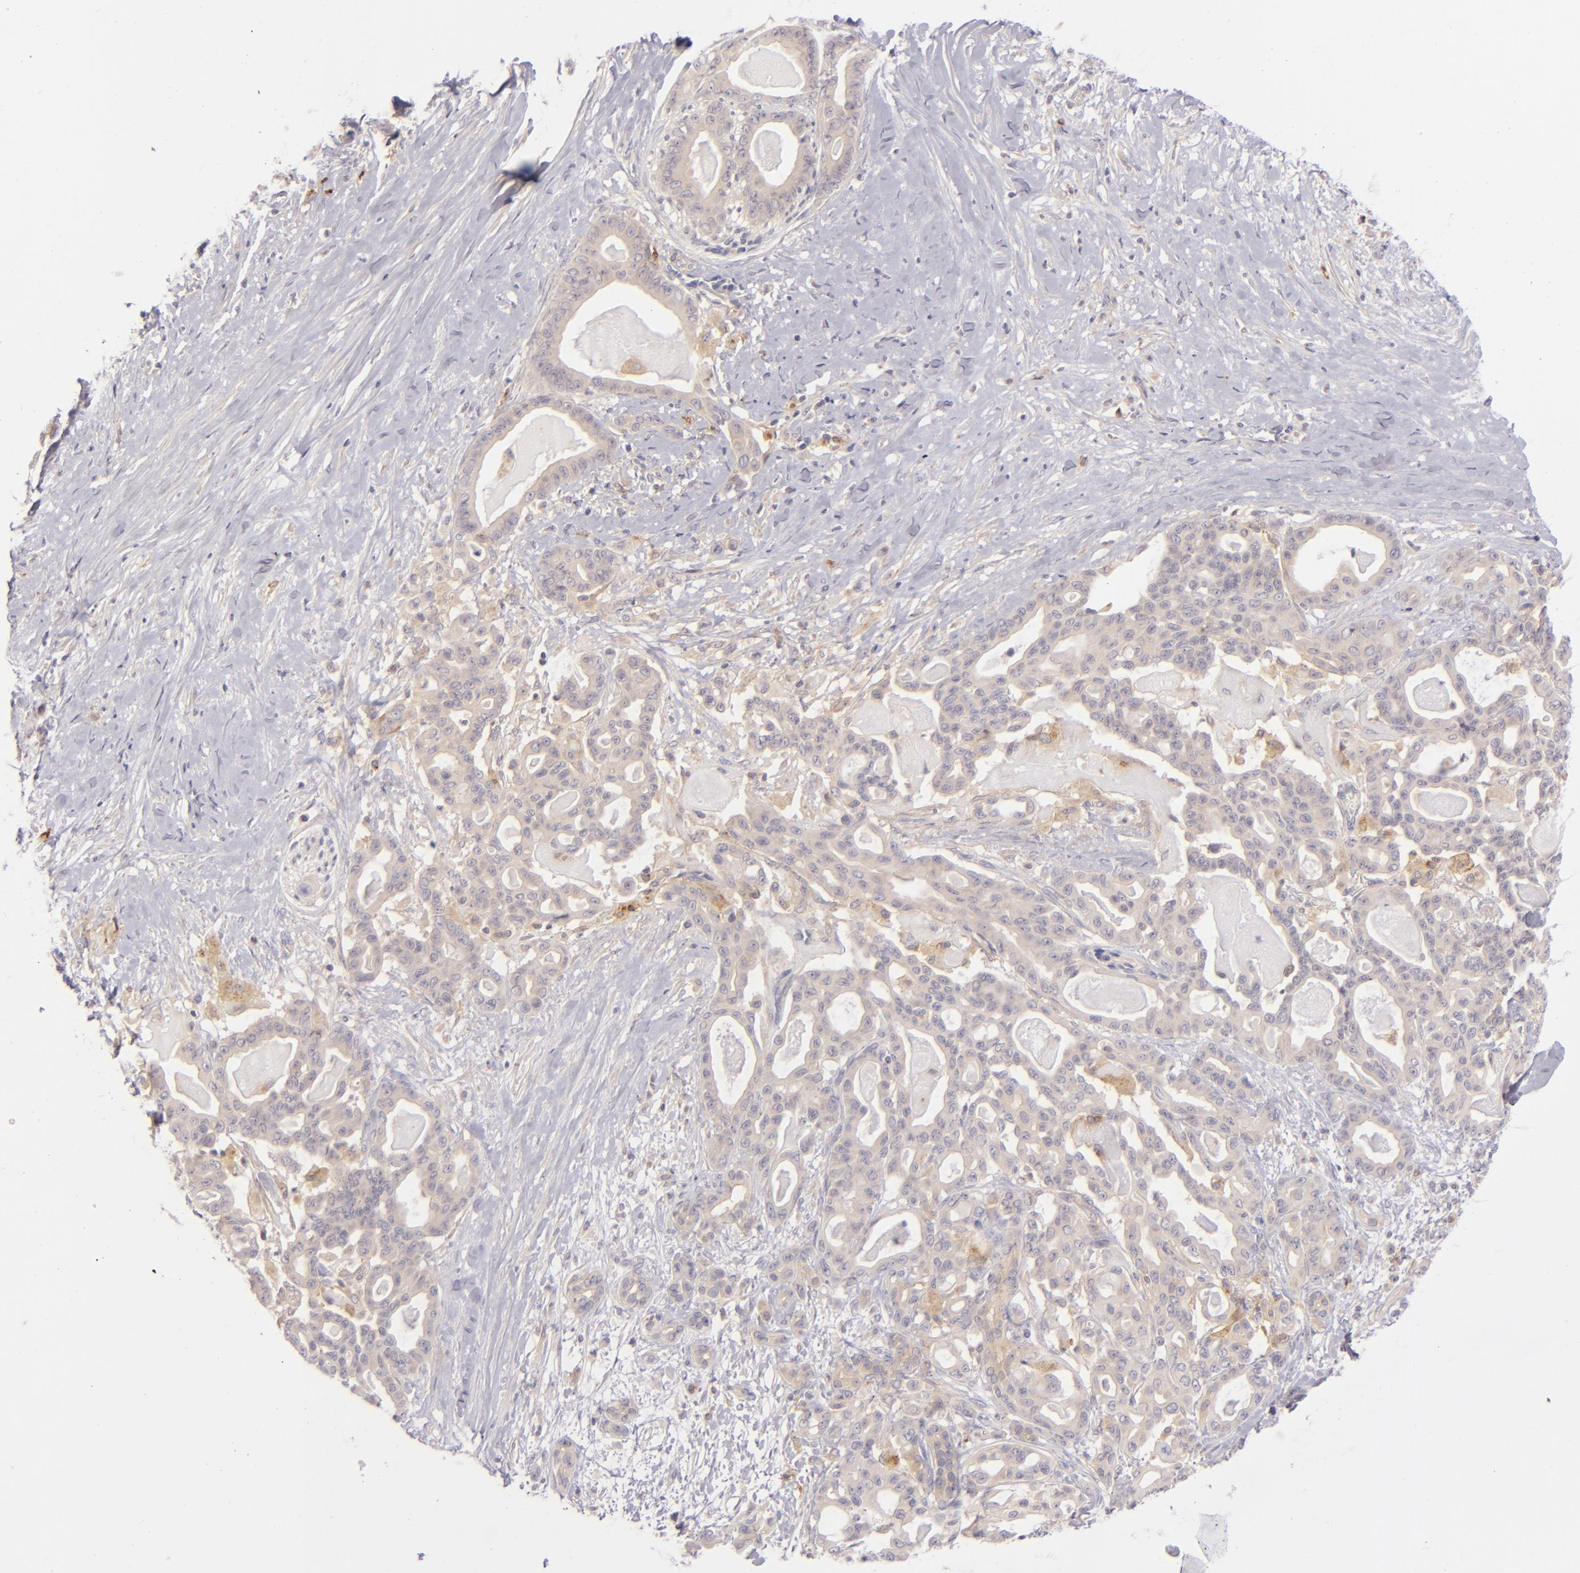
{"staining": {"intensity": "weak", "quantity": ">75%", "location": "cytoplasmic/membranous"}, "tissue": "pancreatic cancer", "cell_type": "Tumor cells", "image_type": "cancer", "snomed": [{"axis": "morphology", "description": "Adenocarcinoma, NOS"}, {"axis": "topography", "description": "Pancreas"}], "caption": "Tumor cells display weak cytoplasmic/membranous expression in about >75% of cells in pancreatic cancer (adenocarcinoma). The staining was performed using DAB (3,3'-diaminobenzidine) to visualize the protein expression in brown, while the nuclei were stained in blue with hematoxylin (Magnification: 20x).", "gene": "CD83", "patient": {"sex": "male", "age": 63}}